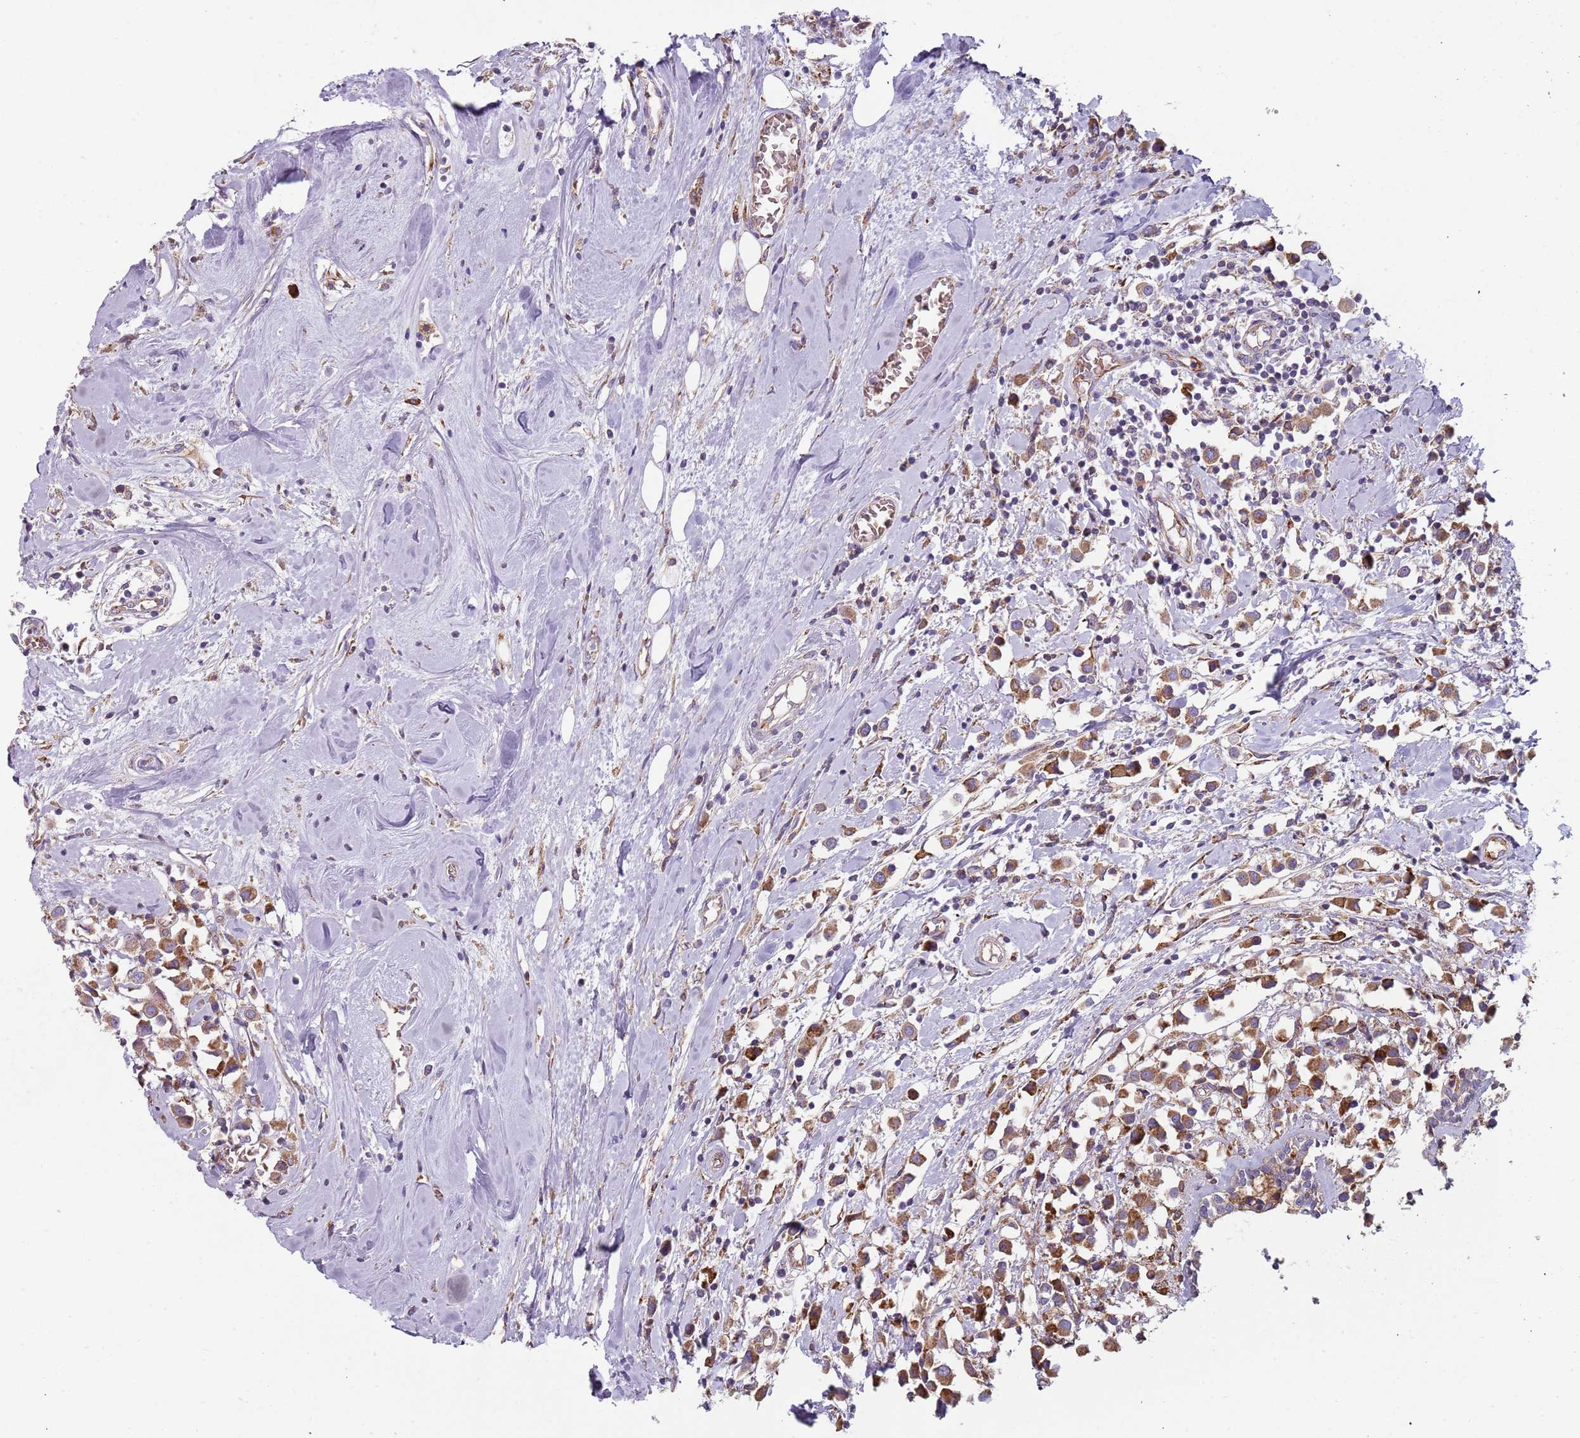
{"staining": {"intensity": "moderate", "quantity": ">75%", "location": "cytoplasmic/membranous"}, "tissue": "breast cancer", "cell_type": "Tumor cells", "image_type": "cancer", "snomed": [{"axis": "morphology", "description": "Duct carcinoma"}, {"axis": "topography", "description": "Breast"}], "caption": "DAB immunohistochemical staining of human breast cancer exhibits moderate cytoplasmic/membranous protein expression in approximately >75% of tumor cells.", "gene": "SPATA2", "patient": {"sex": "female", "age": 61}}